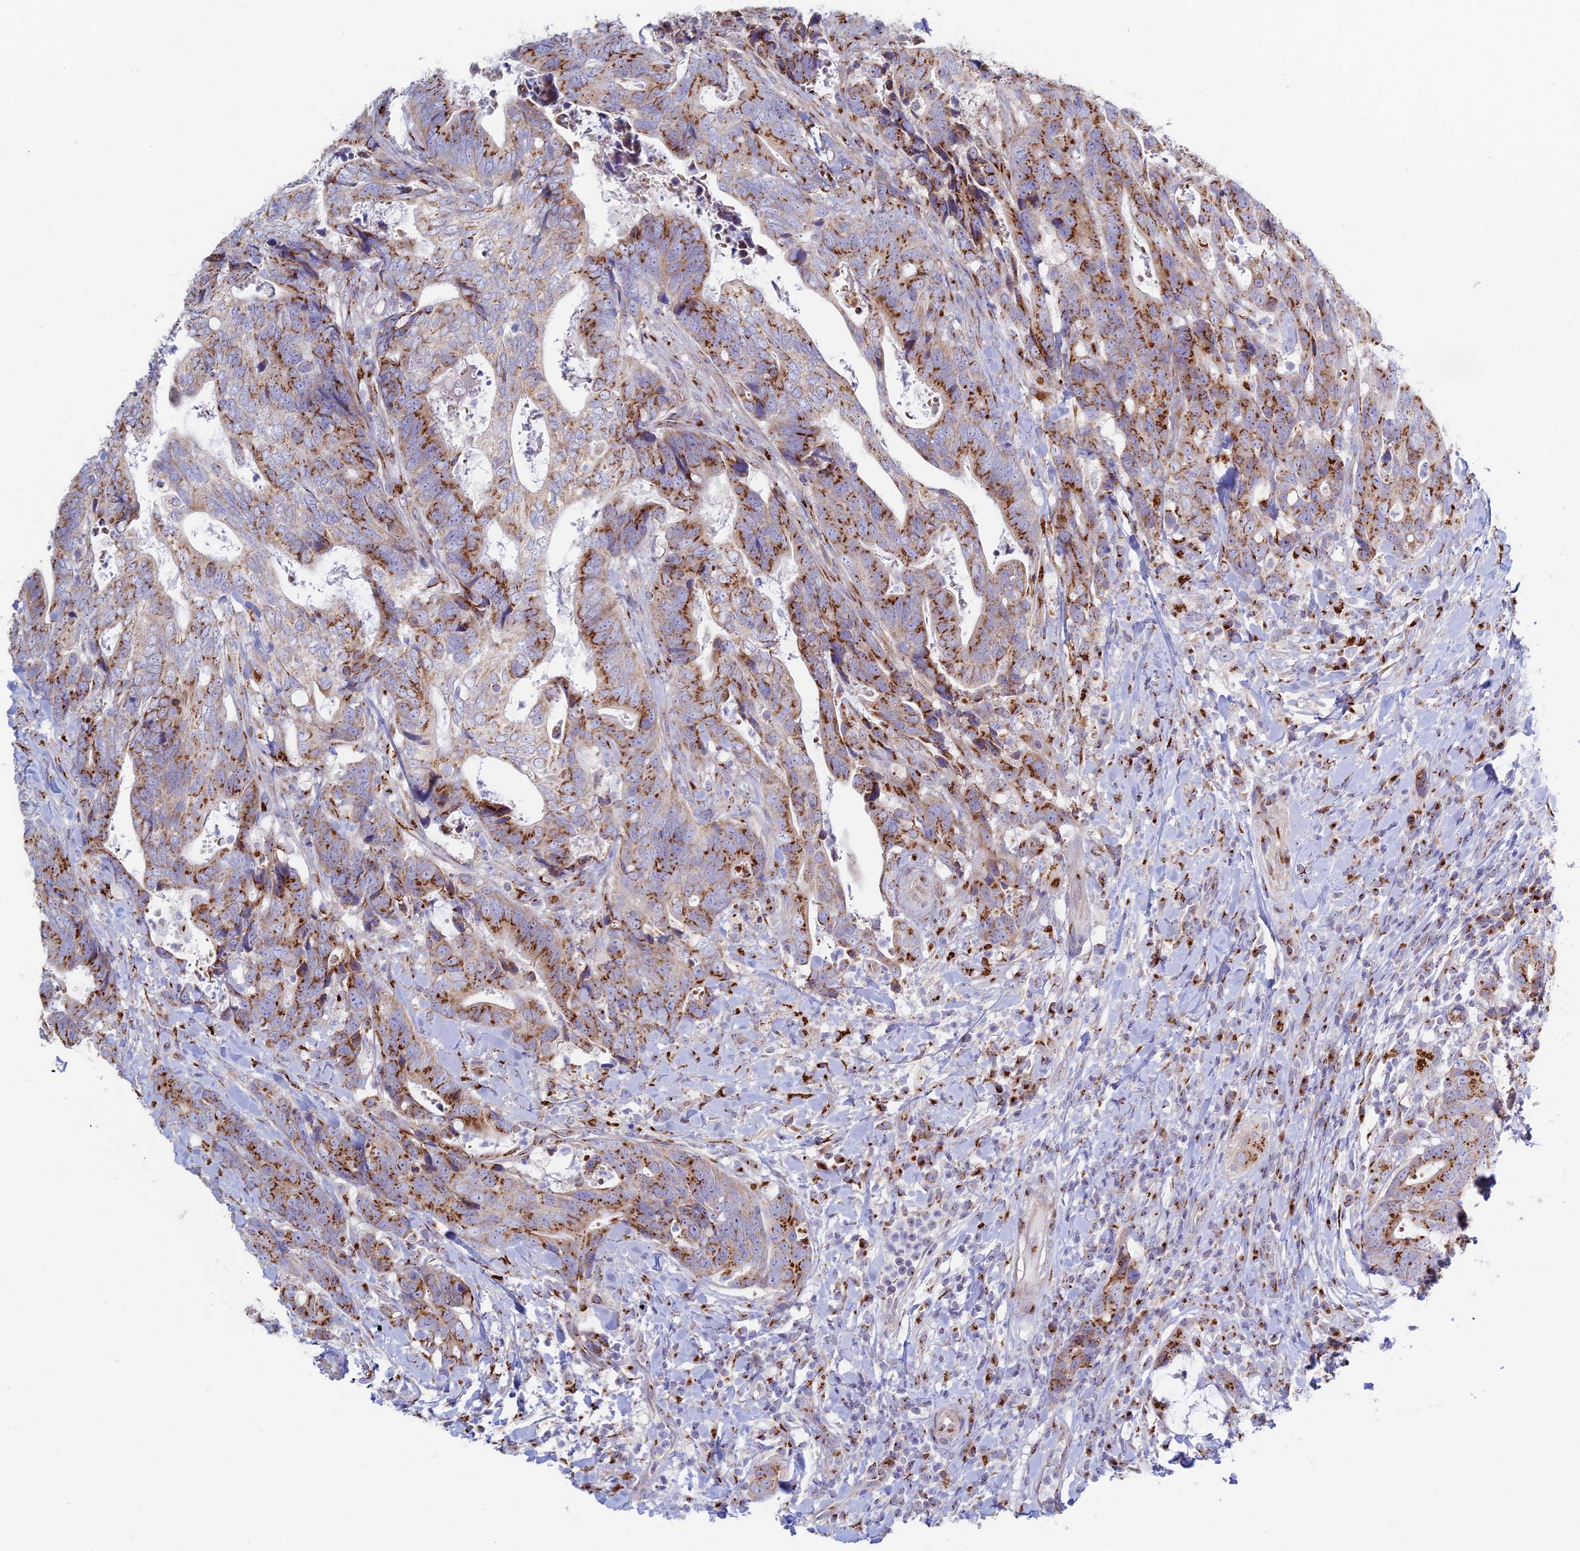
{"staining": {"intensity": "strong", "quantity": "25%-75%", "location": "cytoplasmic/membranous"}, "tissue": "colorectal cancer", "cell_type": "Tumor cells", "image_type": "cancer", "snomed": [{"axis": "morphology", "description": "Adenocarcinoma, NOS"}, {"axis": "topography", "description": "Colon"}], "caption": "An image of colorectal cancer (adenocarcinoma) stained for a protein demonstrates strong cytoplasmic/membranous brown staining in tumor cells. (Stains: DAB in brown, nuclei in blue, Microscopy: brightfield microscopy at high magnification).", "gene": "HS2ST1", "patient": {"sex": "female", "age": 82}}